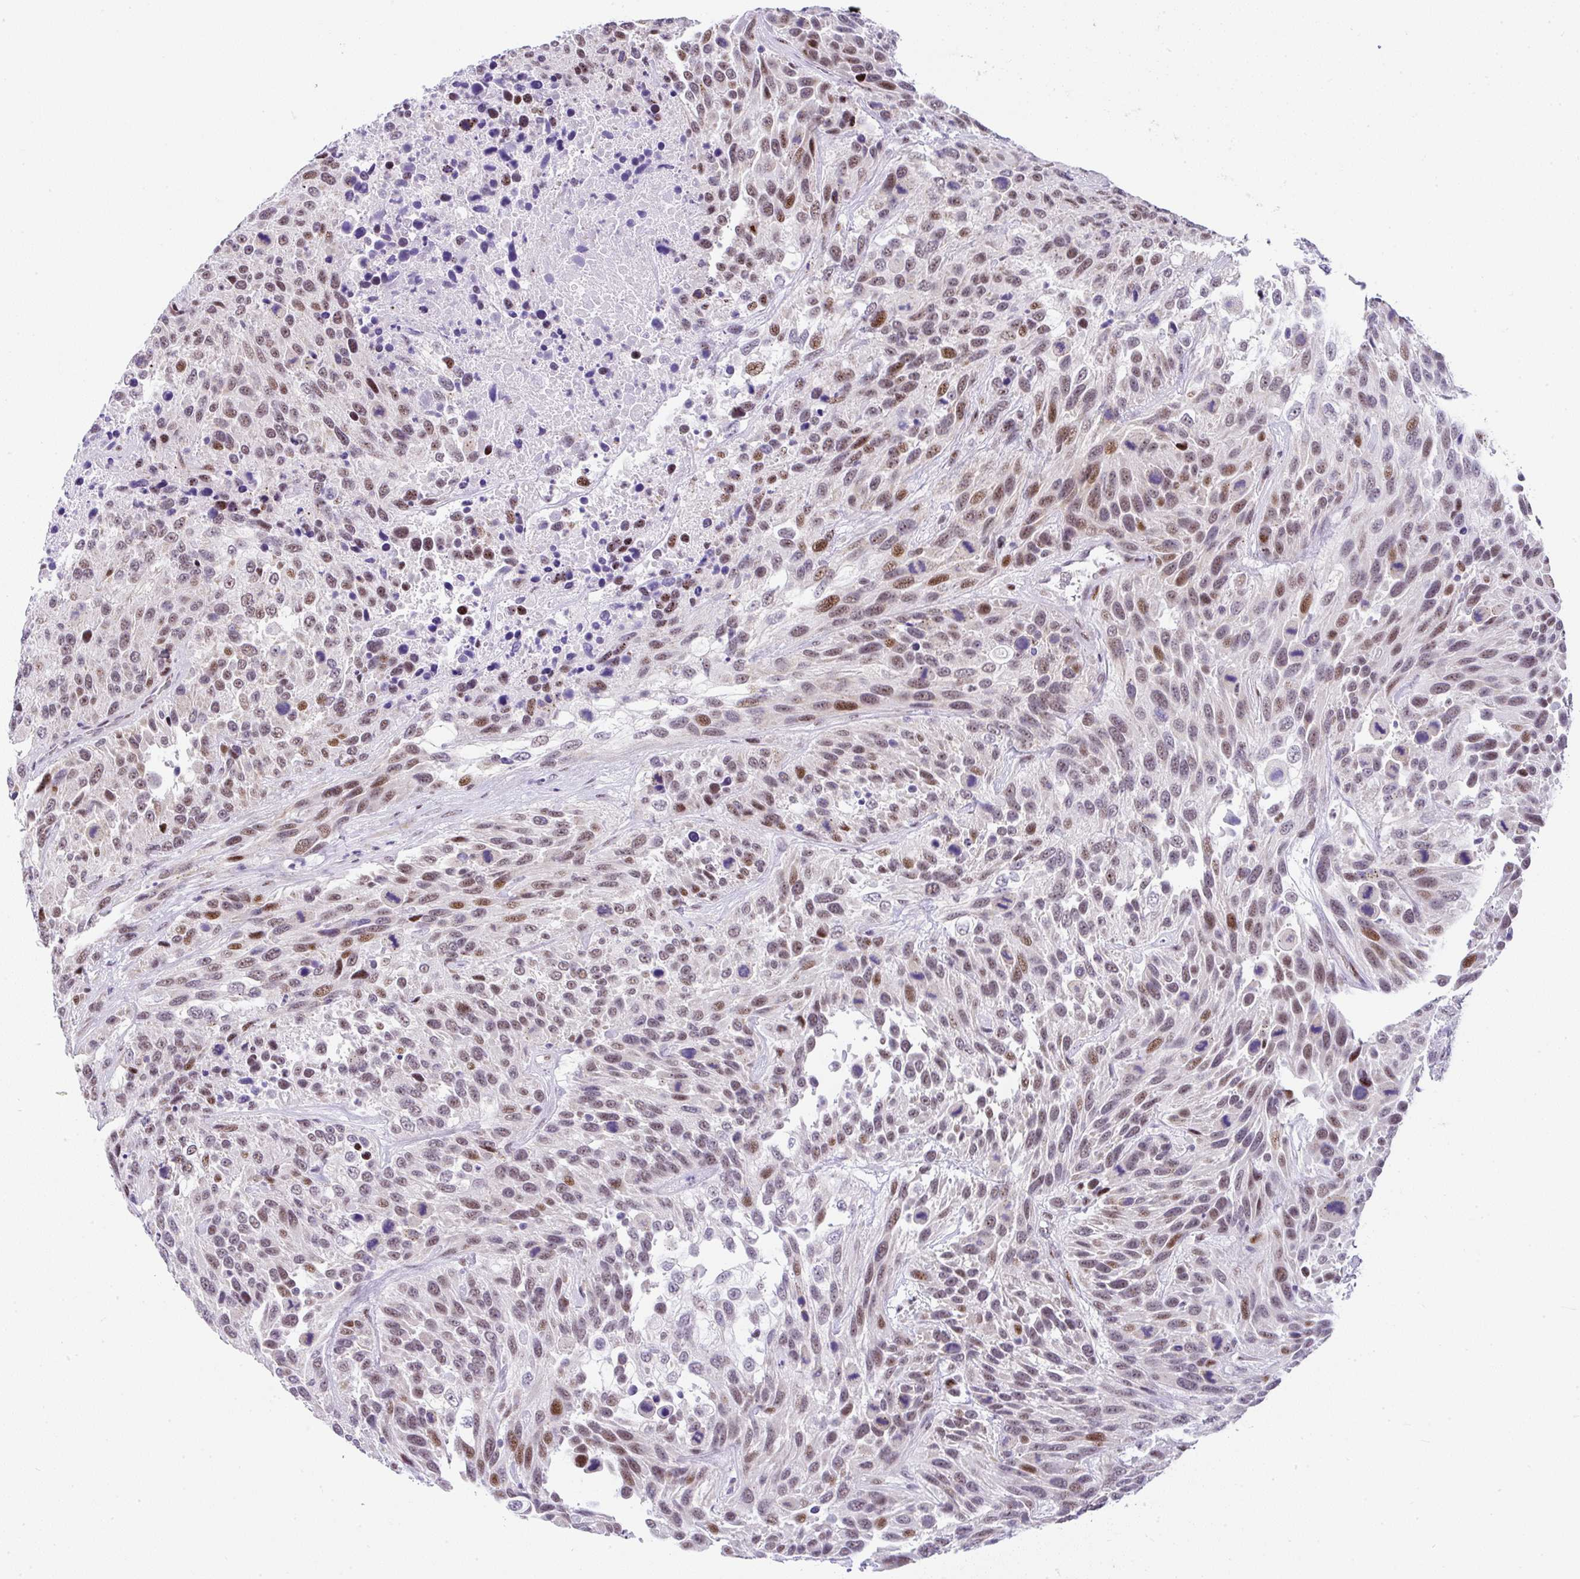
{"staining": {"intensity": "moderate", "quantity": ">75%", "location": "nuclear"}, "tissue": "urothelial cancer", "cell_type": "Tumor cells", "image_type": "cancer", "snomed": [{"axis": "morphology", "description": "Urothelial carcinoma, High grade"}, {"axis": "topography", "description": "Urinary bladder"}], "caption": "High-magnification brightfield microscopy of urothelial cancer stained with DAB (brown) and counterstained with hematoxylin (blue). tumor cells exhibit moderate nuclear expression is appreciated in approximately>75% of cells. (DAB (3,3'-diaminobenzidine) IHC, brown staining for protein, blue staining for nuclei).", "gene": "NR1D2", "patient": {"sex": "female", "age": 70}}